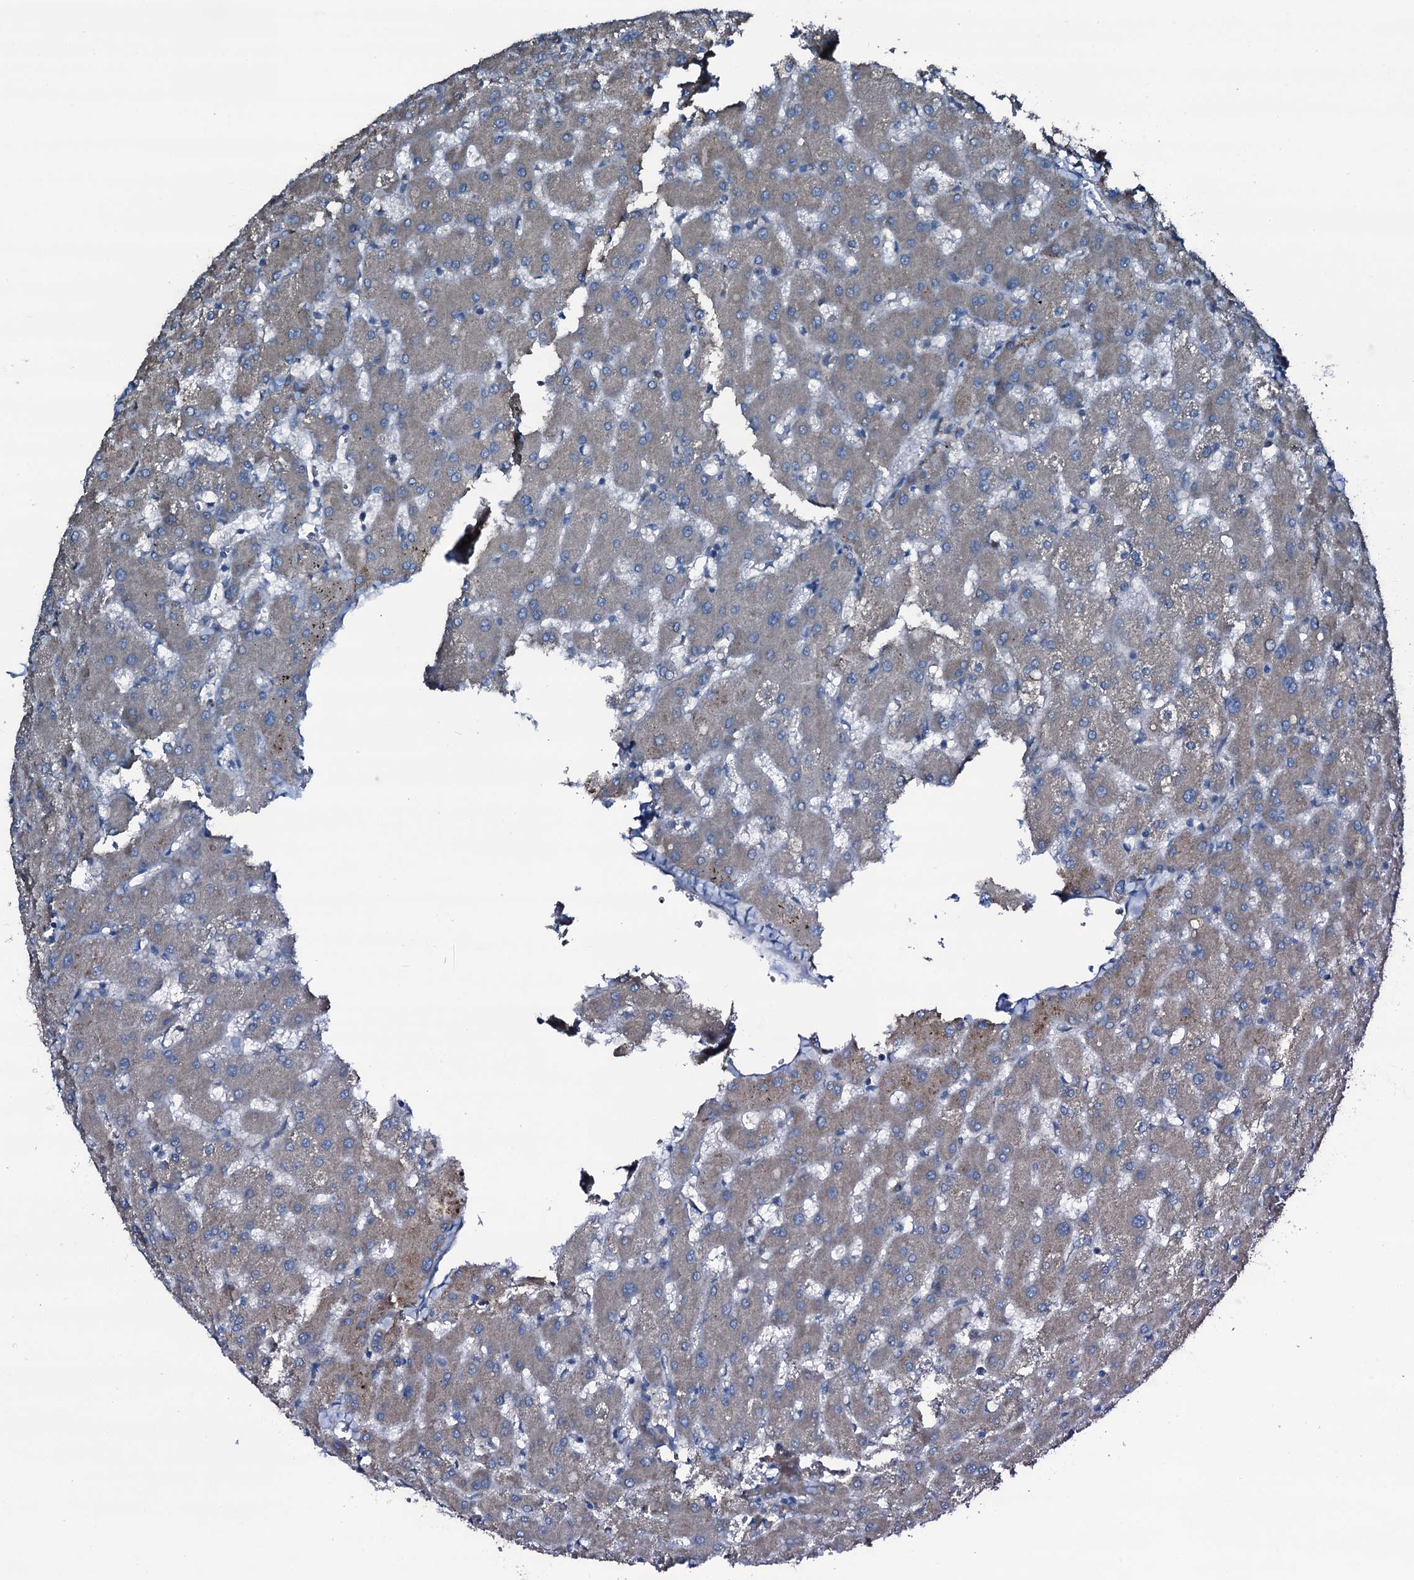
{"staining": {"intensity": "negative", "quantity": "none", "location": "none"}, "tissue": "liver", "cell_type": "Cholangiocytes", "image_type": "normal", "snomed": [{"axis": "morphology", "description": "Normal tissue, NOS"}, {"axis": "topography", "description": "Liver"}], "caption": "Immunohistochemistry micrograph of unremarkable human liver stained for a protein (brown), which shows no expression in cholangiocytes.", "gene": "WIPF3", "patient": {"sex": "female", "age": 63}}